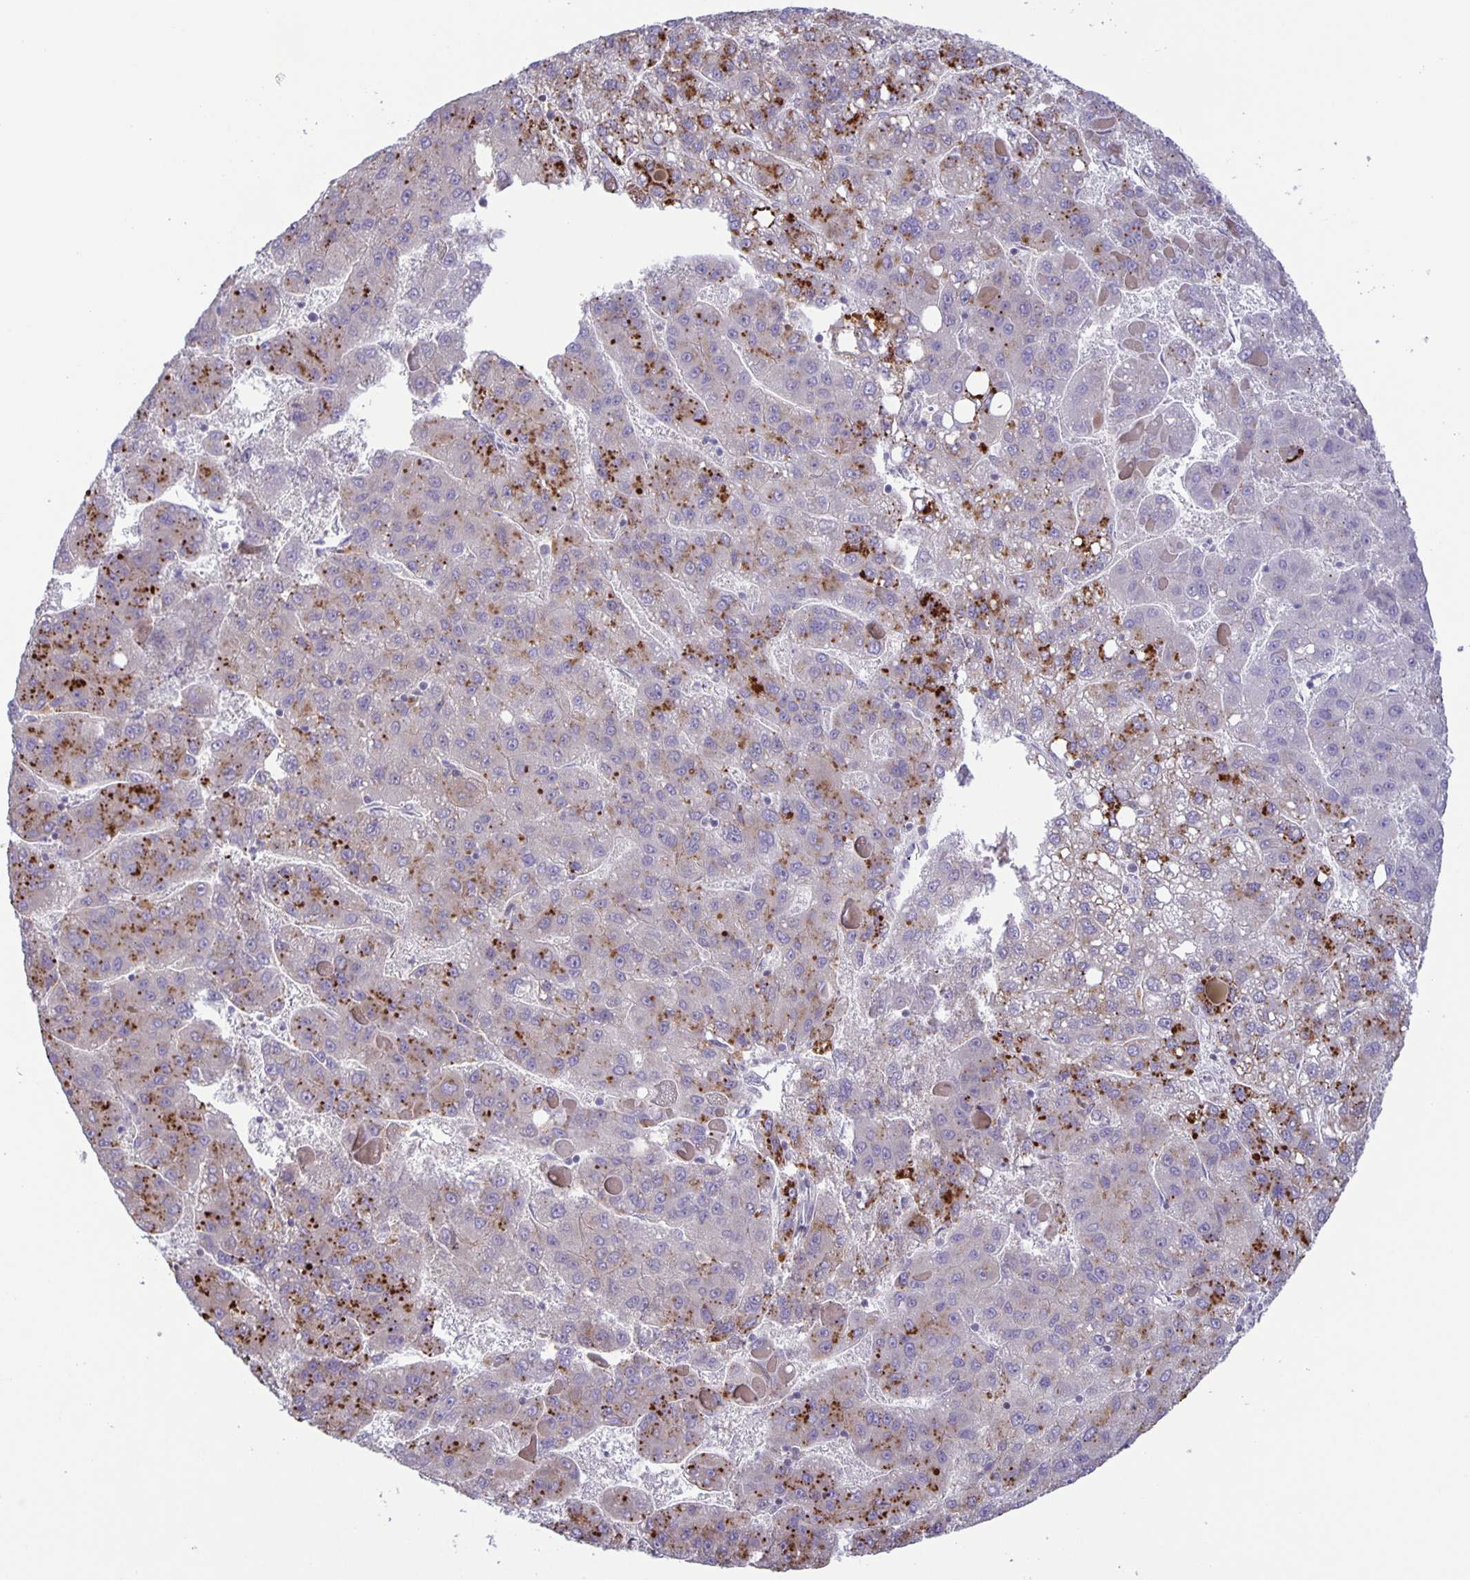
{"staining": {"intensity": "strong", "quantity": "25%-75%", "location": "cytoplasmic/membranous"}, "tissue": "liver cancer", "cell_type": "Tumor cells", "image_type": "cancer", "snomed": [{"axis": "morphology", "description": "Carcinoma, Hepatocellular, NOS"}, {"axis": "topography", "description": "Liver"}], "caption": "A histopathology image of human liver cancer (hepatocellular carcinoma) stained for a protein exhibits strong cytoplasmic/membranous brown staining in tumor cells.", "gene": "MAPK12", "patient": {"sex": "female", "age": 82}}